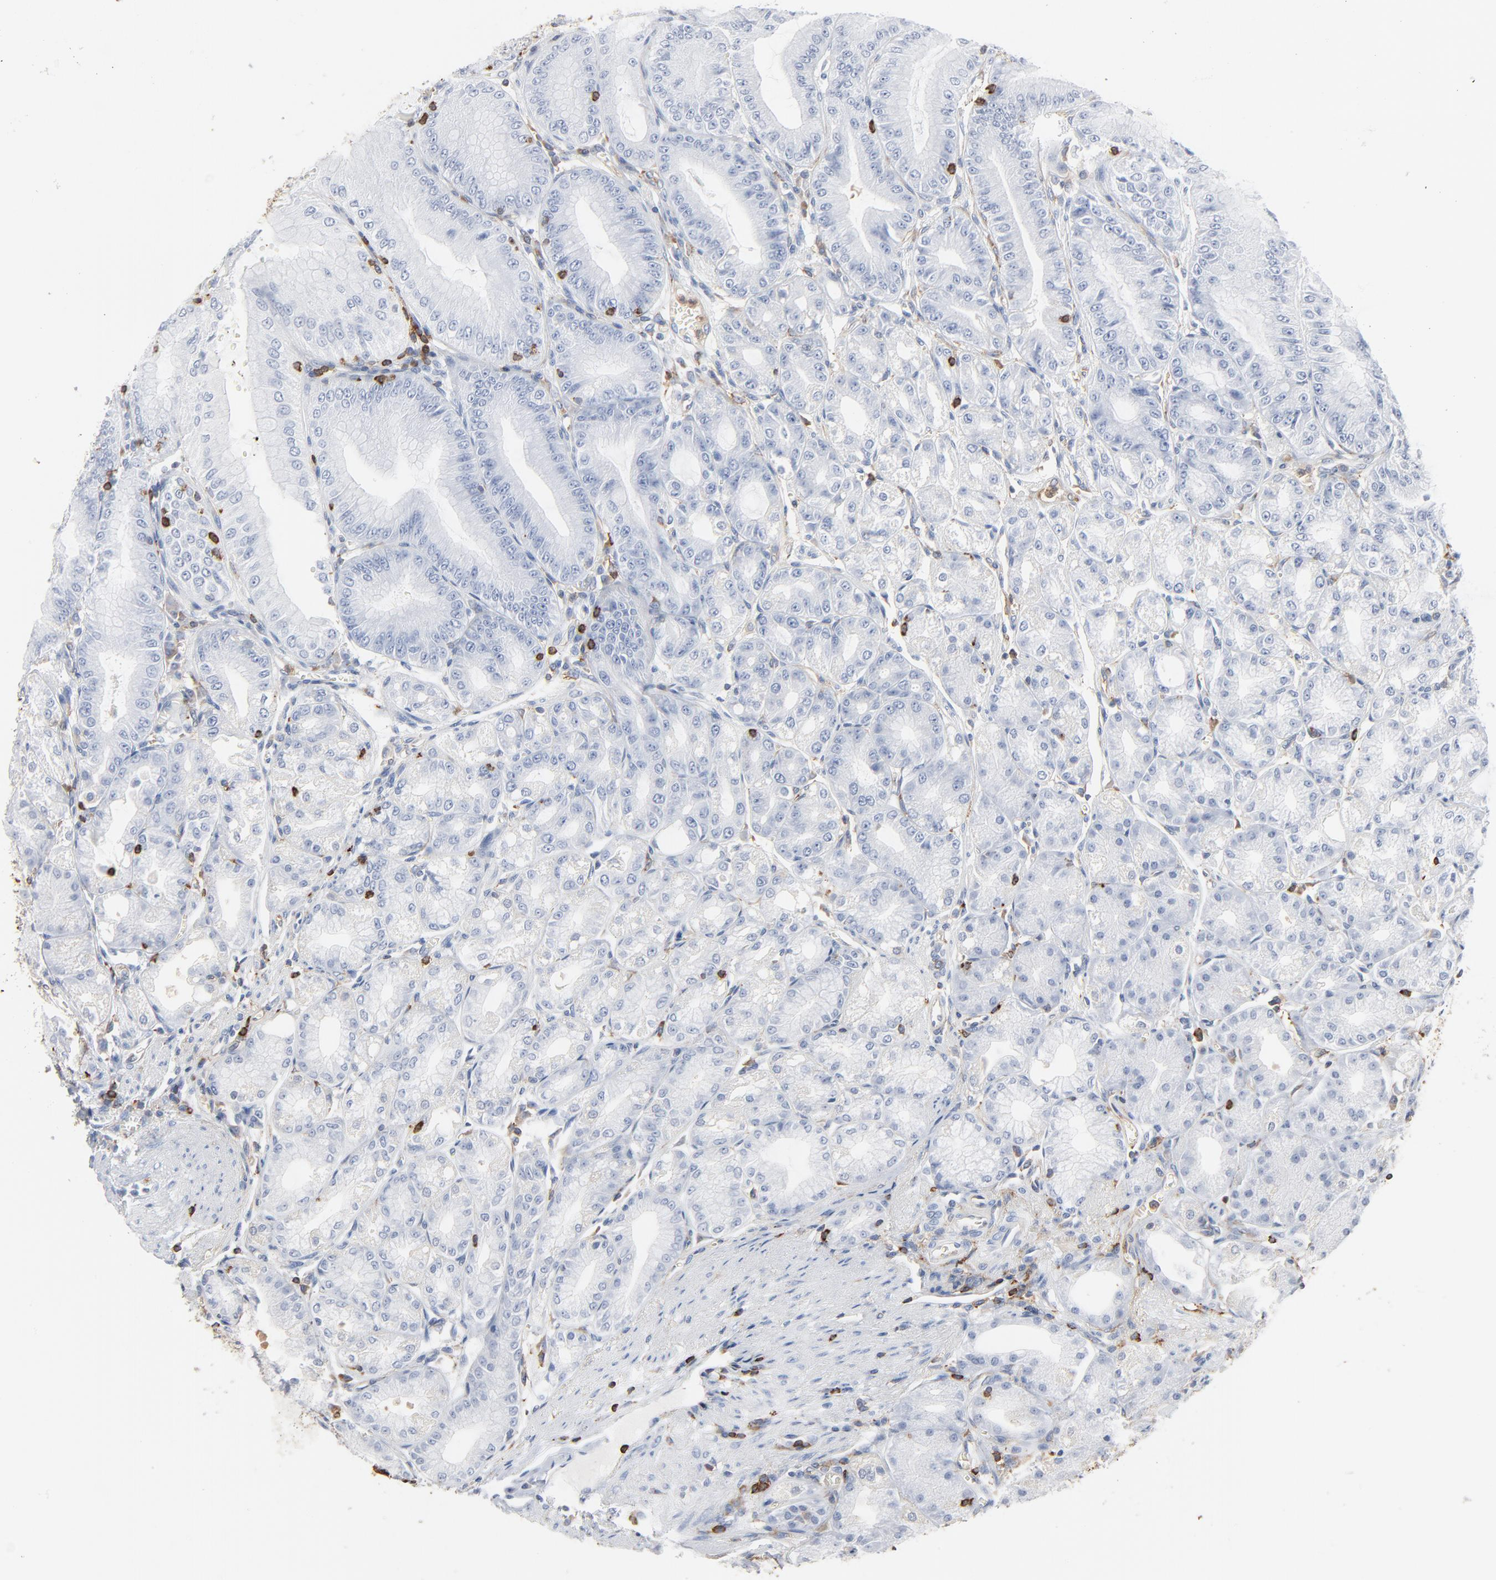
{"staining": {"intensity": "negative", "quantity": "none", "location": "none"}, "tissue": "stomach", "cell_type": "Glandular cells", "image_type": "normal", "snomed": [{"axis": "morphology", "description": "Normal tissue, NOS"}, {"axis": "topography", "description": "Stomach, lower"}], "caption": "Photomicrograph shows no protein expression in glandular cells of normal stomach.", "gene": "SH3KBP1", "patient": {"sex": "male", "age": 71}}